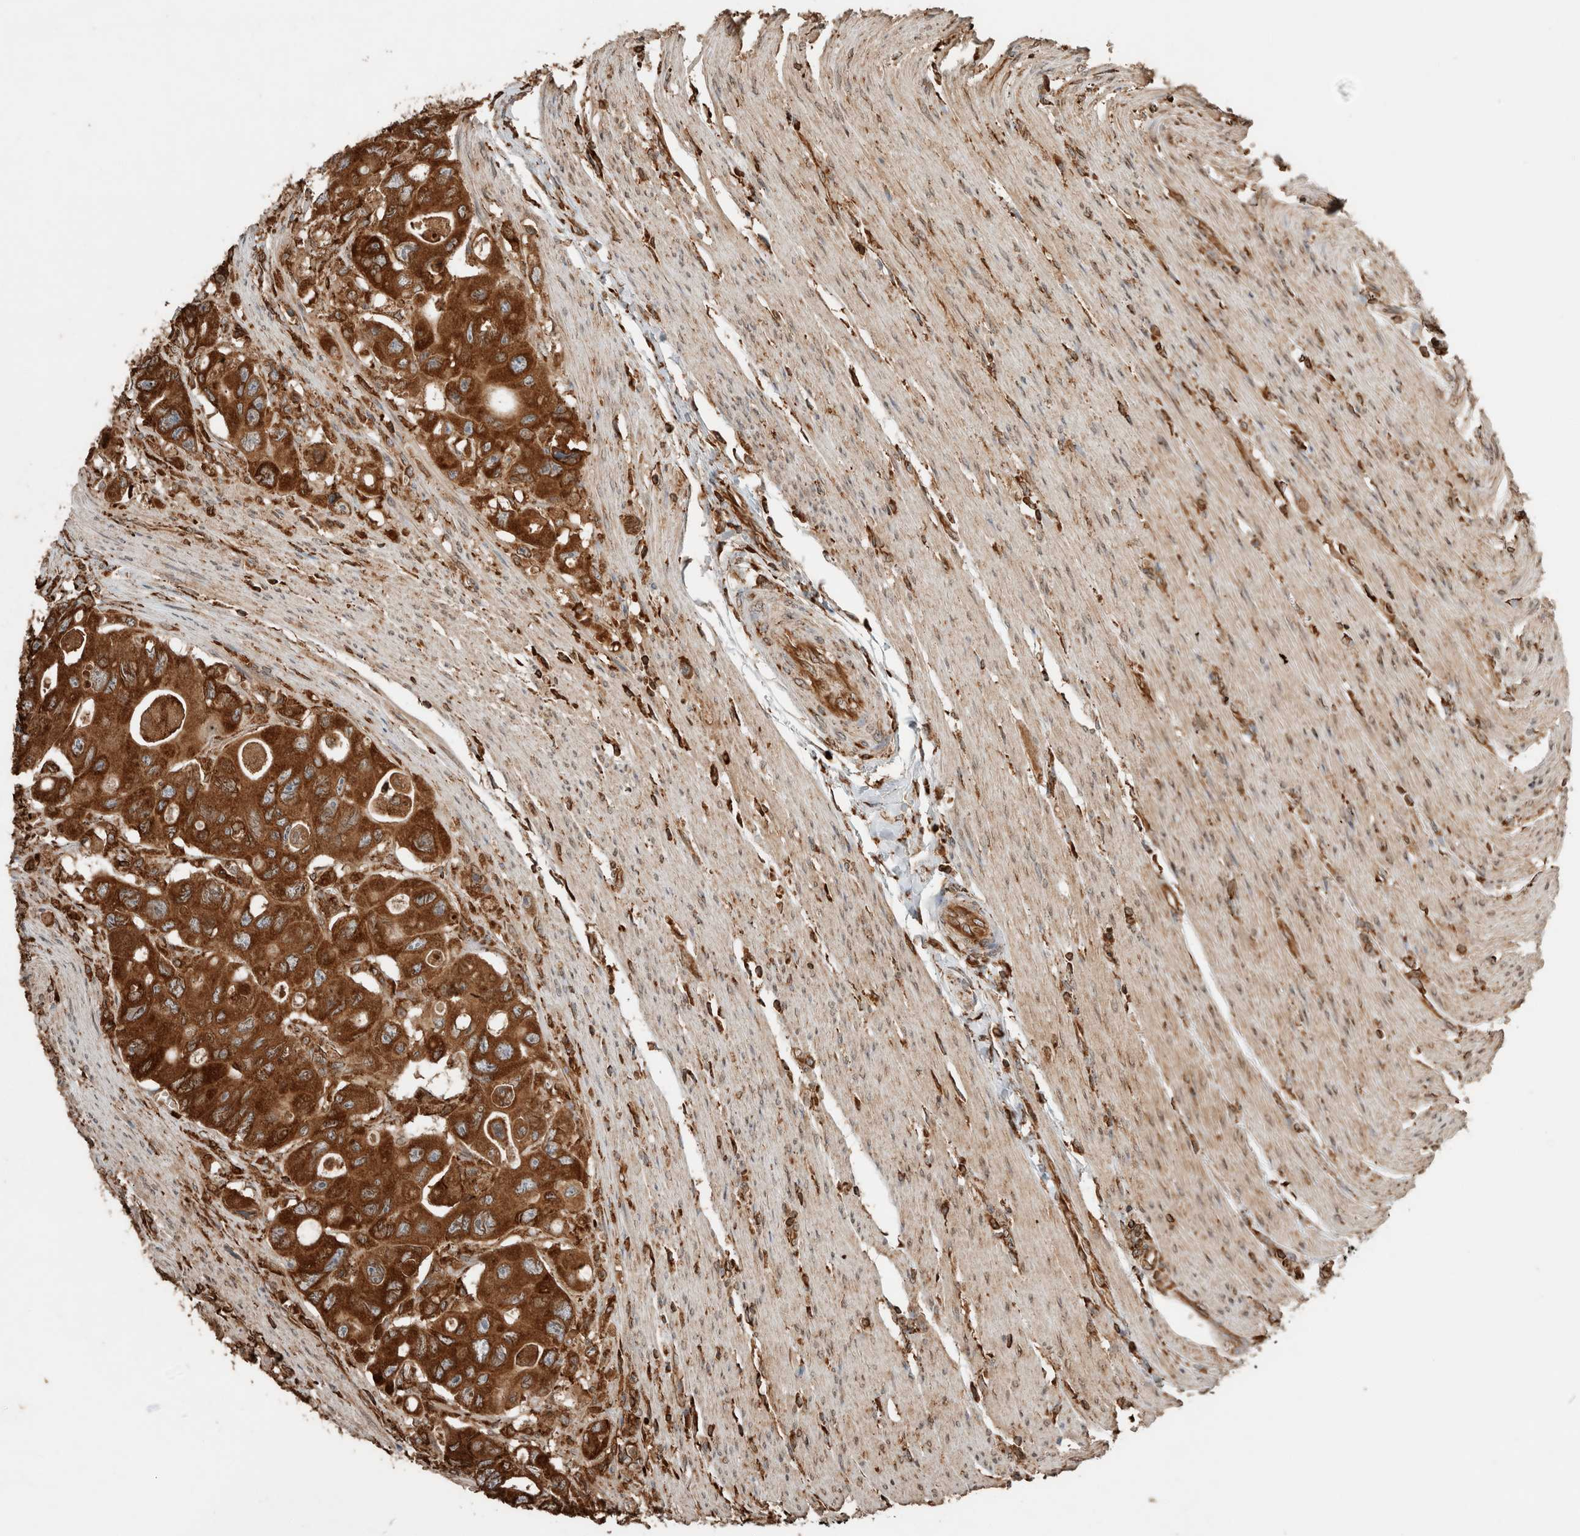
{"staining": {"intensity": "strong", "quantity": ">75%", "location": "cytoplasmic/membranous"}, "tissue": "colorectal cancer", "cell_type": "Tumor cells", "image_type": "cancer", "snomed": [{"axis": "morphology", "description": "Adenocarcinoma, NOS"}, {"axis": "topography", "description": "Colon"}], "caption": "Immunohistochemical staining of colorectal cancer (adenocarcinoma) displays high levels of strong cytoplasmic/membranous protein expression in about >75% of tumor cells.", "gene": "ERAP2", "patient": {"sex": "female", "age": 46}}